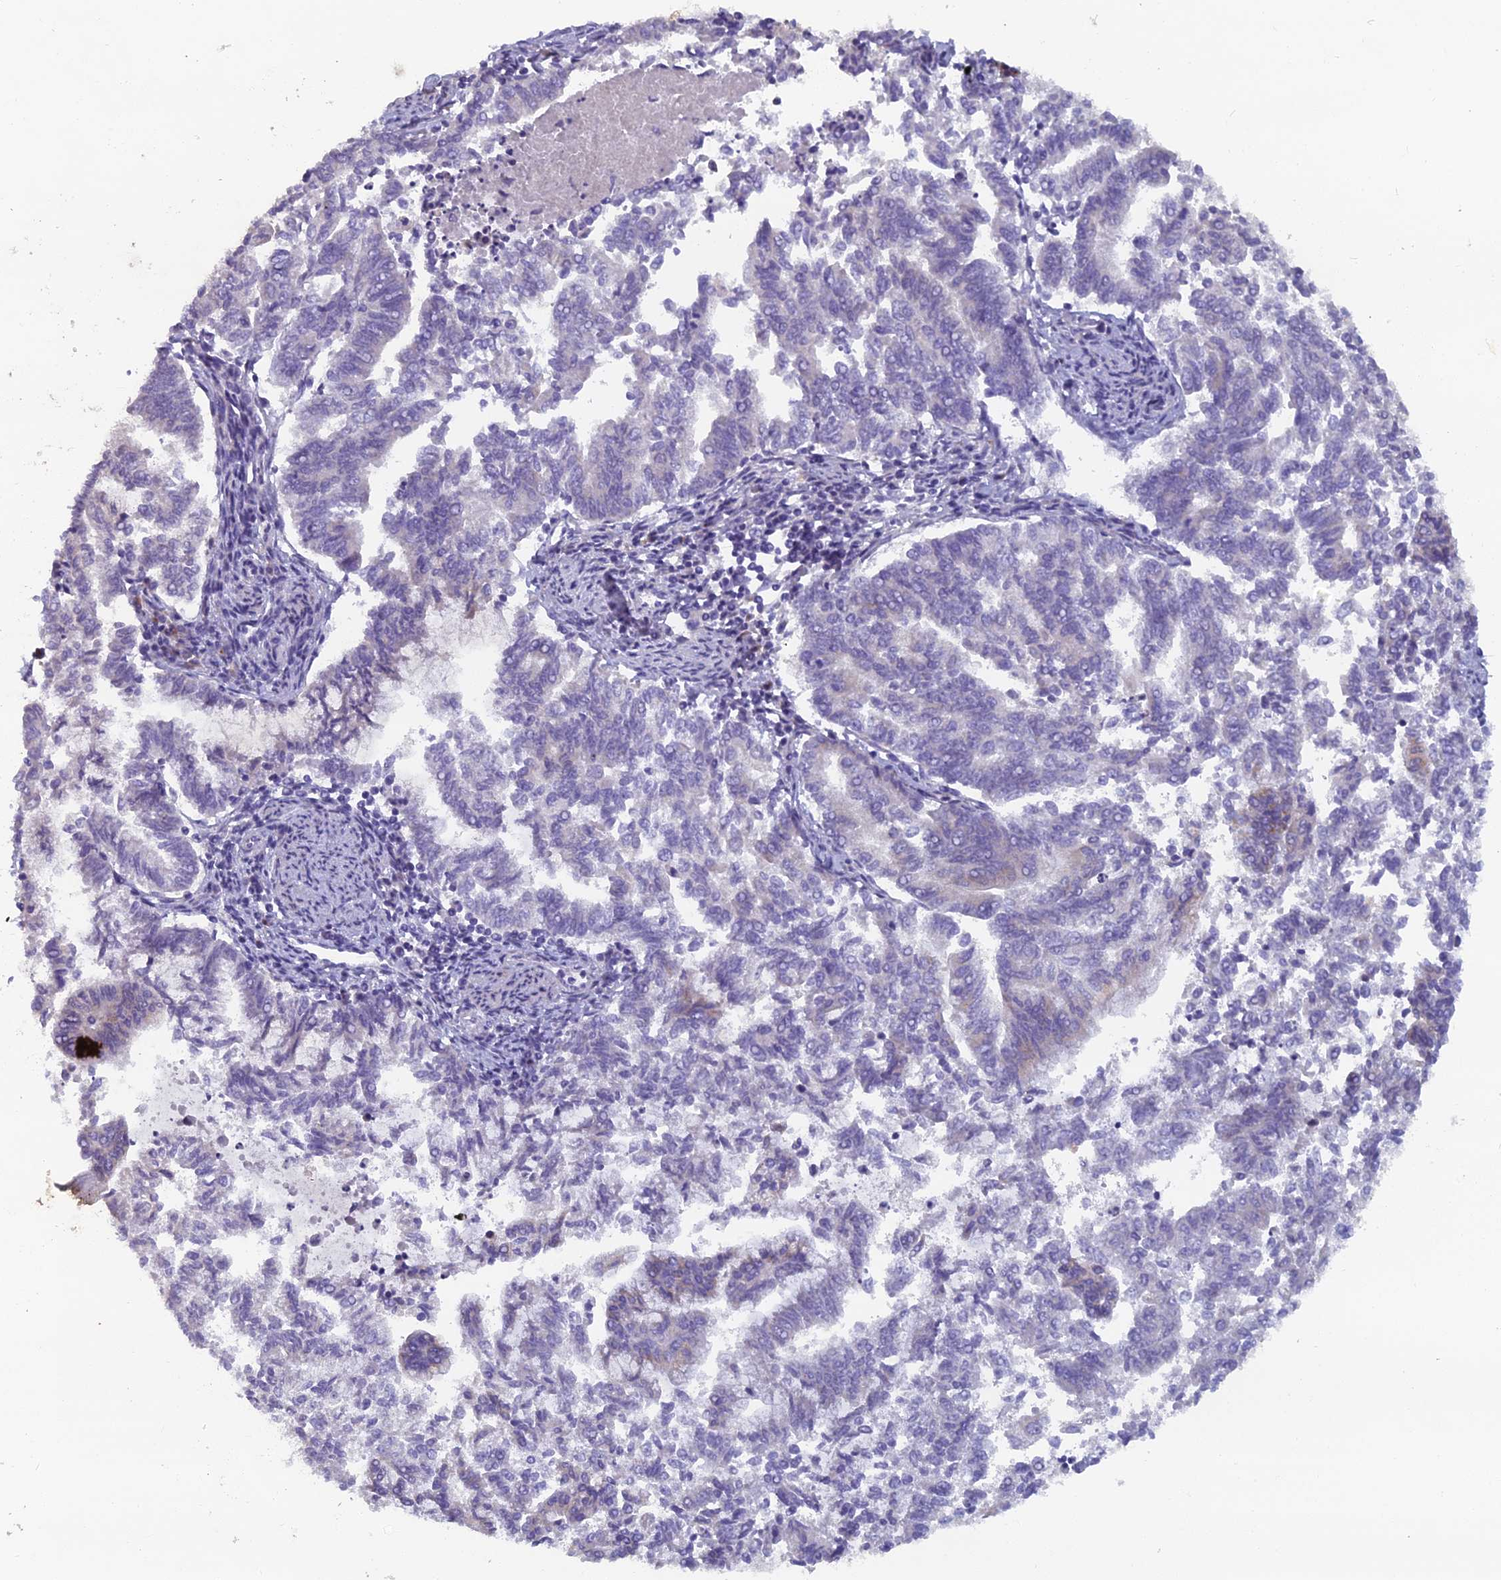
{"staining": {"intensity": "negative", "quantity": "none", "location": "none"}, "tissue": "endometrial cancer", "cell_type": "Tumor cells", "image_type": "cancer", "snomed": [{"axis": "morphology", "description": "Adenocarcinoma, NOS"}, {"axis": "topography", "description": "Endometrium"}], "caption": "Tumor cells show no significant protein staining in endometrial cancer (adenocarcinoma).", "gene": "B9D2", "patient": {"sex": "female", "age": 79}}